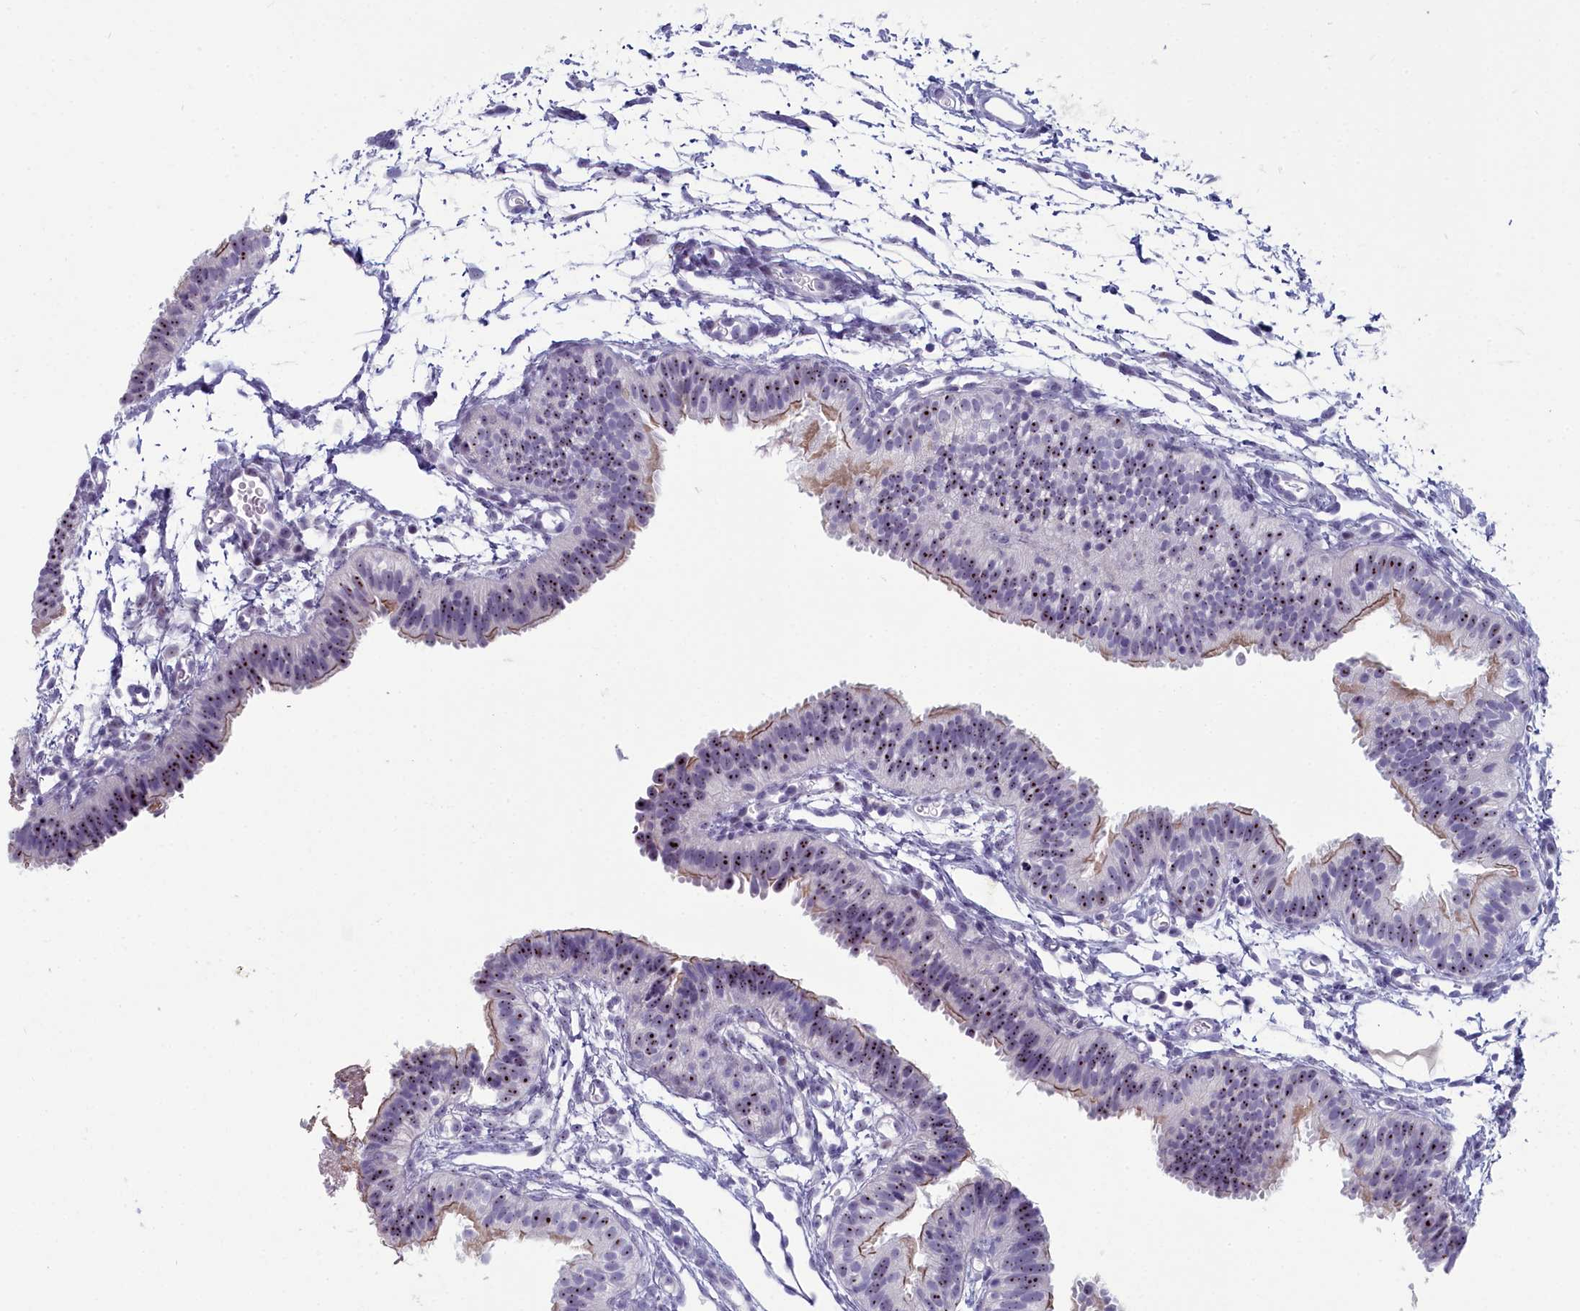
{"staining": {"intensity": "moderate", "quantity": ">75%", "location": "nuclear"}, "tissue": "fallopian tube", "cell_type": "Glandular cells", "image_type": "normal", "snomed": [{"axis": "morphology", "description": "Normal tissue, NOS"}, {"axis": "topography", "description": "Fallopian tube"}], "caption": "A high-resolution micrograph shows immunohistochemistry (IHC) staining of benign fallopian tube, which demonstrates moderate nuclear expression in about >75% of glandular cells.", "gene": "INSYN2A", "patient": {"sex": "female", "age": 35}}